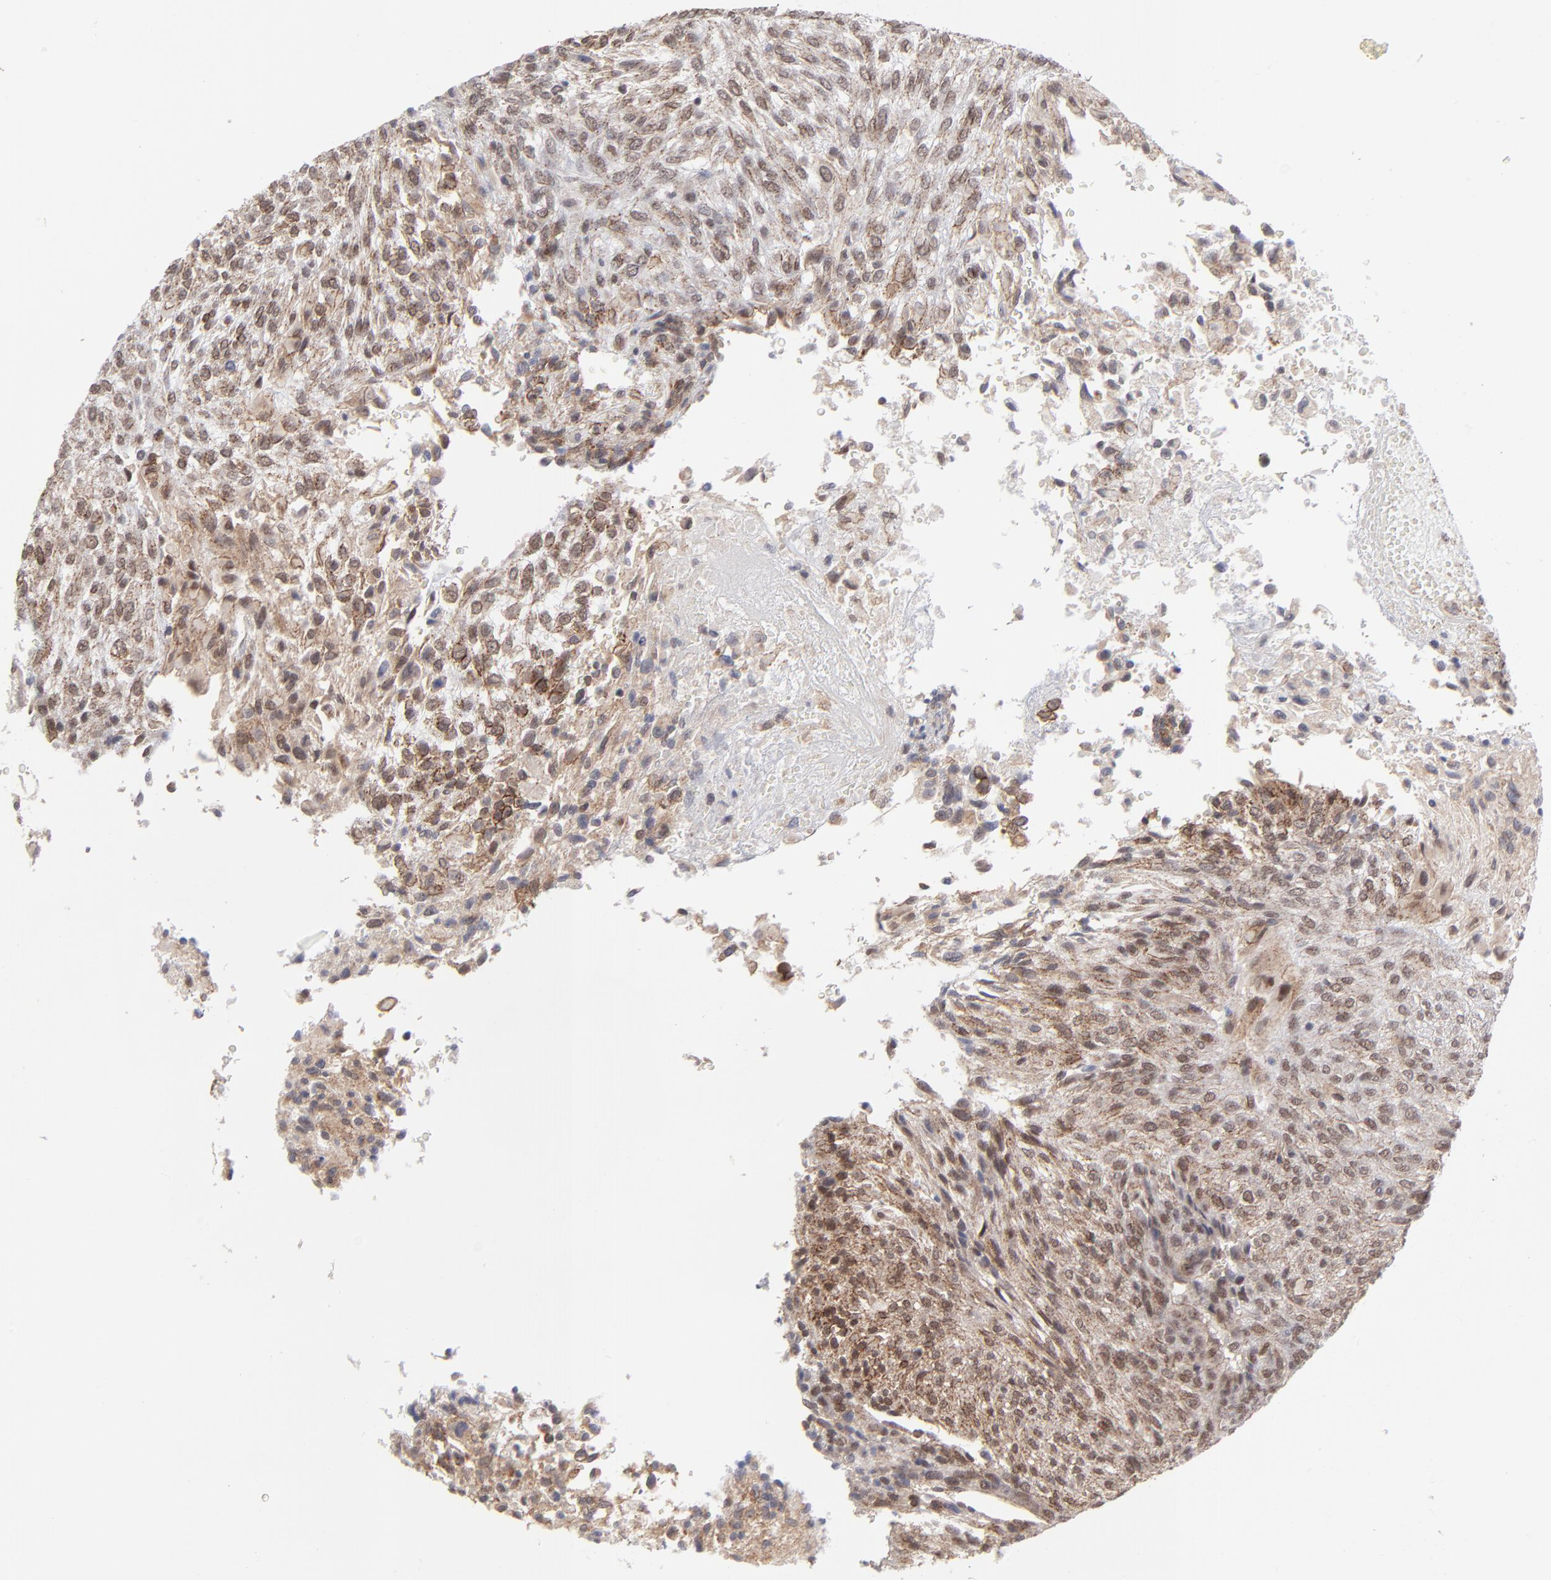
{"staining": {"intensity": "moderate", "quantity": ">75%", "location": "cytoplasmic/membranous,nuclear"}, "tissue": "glioma", "cell_type": "Tumor cells", "image_type": "cancer", "snomed": [{"axis": "morphology", "description": "Glioma, malignant, High grade"}, {"axis": "topography", "description": "Cerebral cortex"}], "caption": "The immunohistochemical stain labels moderate cytoplasmic/membranous and nuclear staining in tumor cells of glioma tissue.", "gene": "NBN", "patient": {"sex": "female", "age": 55}}